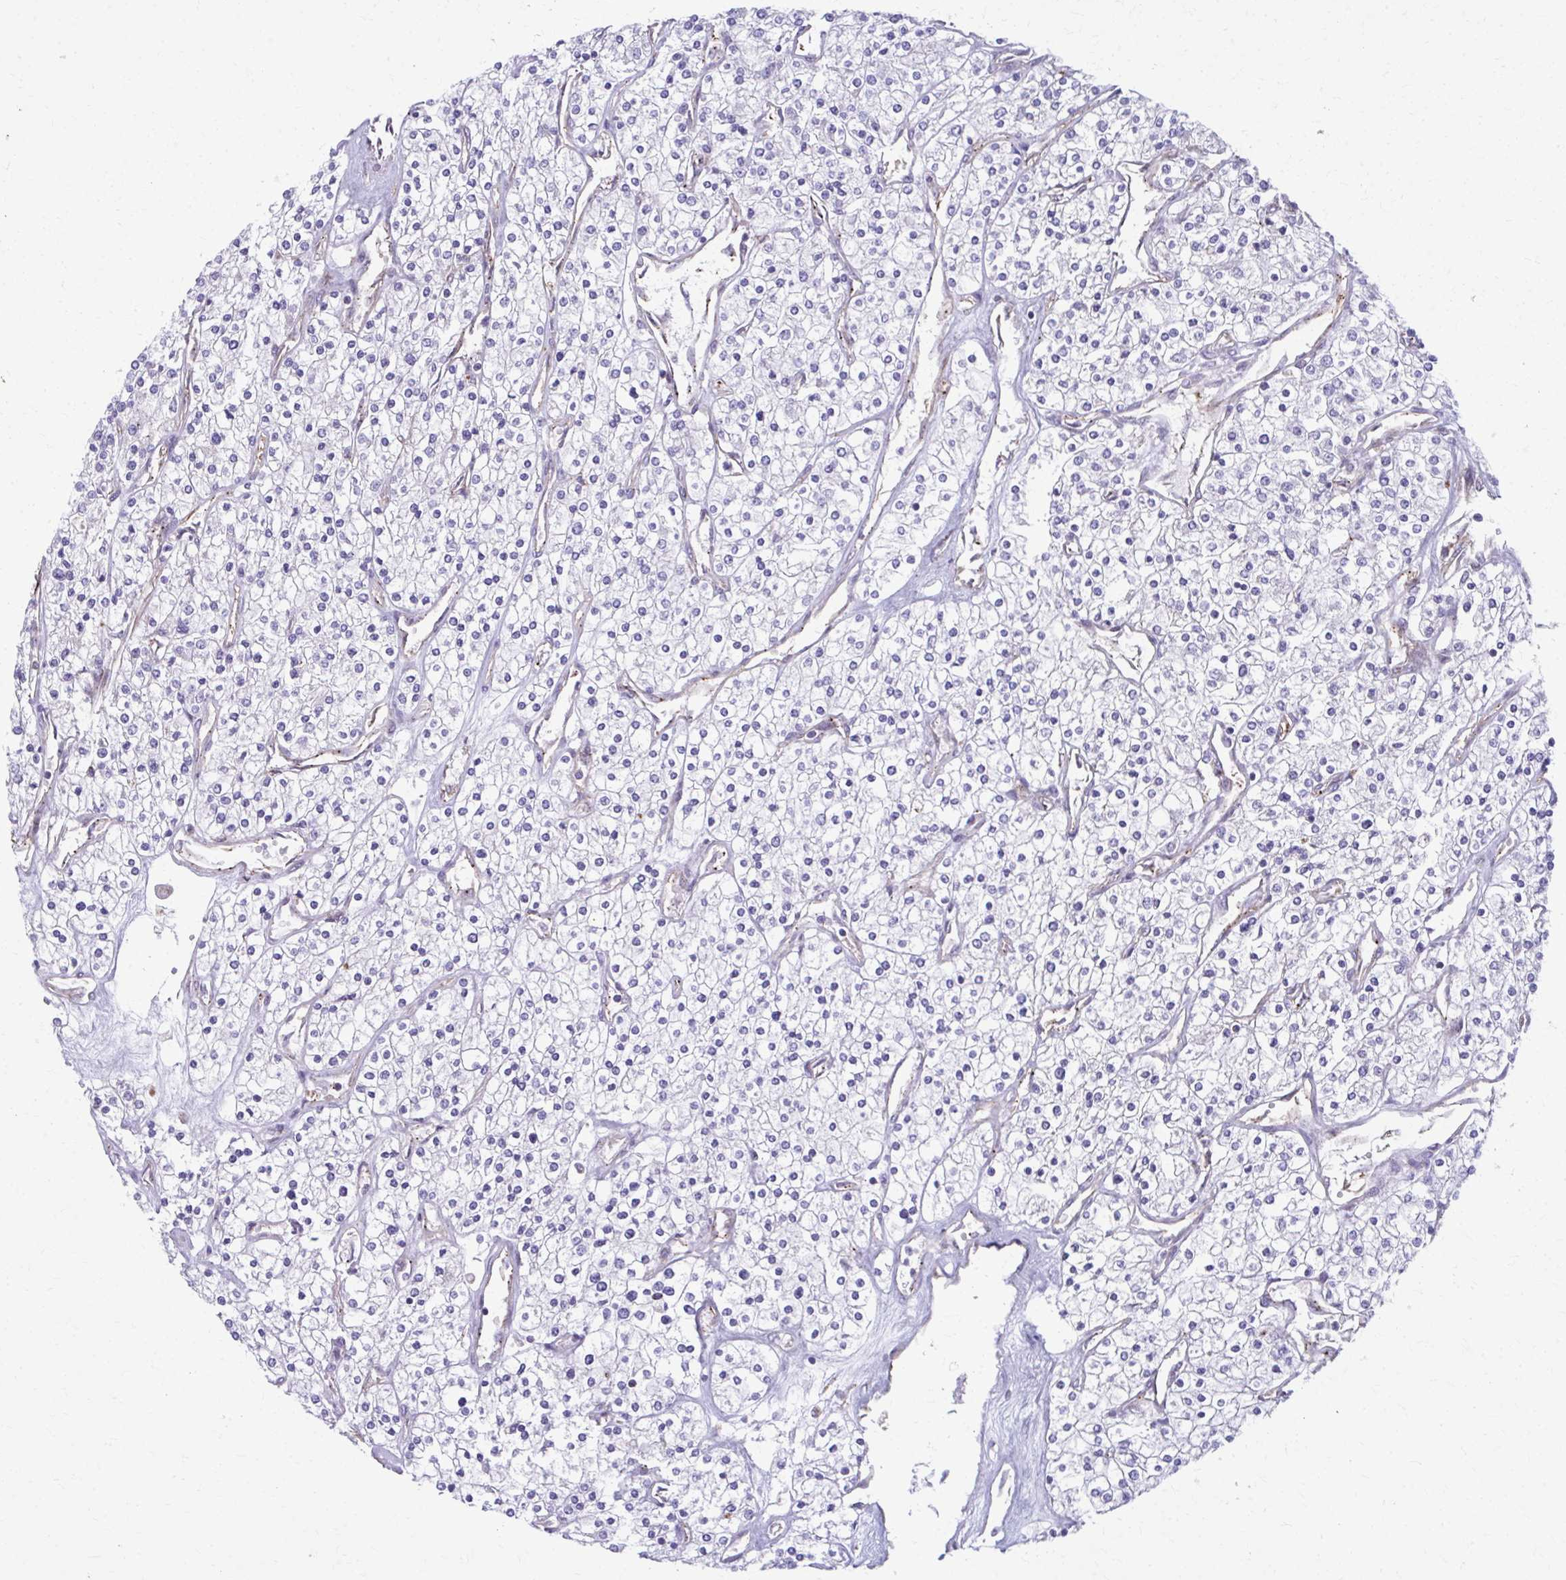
{"staining": {"intensity": "negative", "quantity": "none", "location": "none"}, "tissue": "renal cancer", "cell_type": "Tumor cells", "image_type": "cancer", "snomed": [{"axis": "morphology", "description": "Adenocarcinoma, NOS"}, {"axis": "topography", "description": "Kidney"}], "caption": "This photomicrograph is of renal adenocarcinoma stained with immunohistochemistry (IHC) to label a protein in brown with the nuclei are counter-stained blue. There is no staining in tumor cells.", "gene": "LRRC4B", "patient": {"sex": "male", "age": 80}}